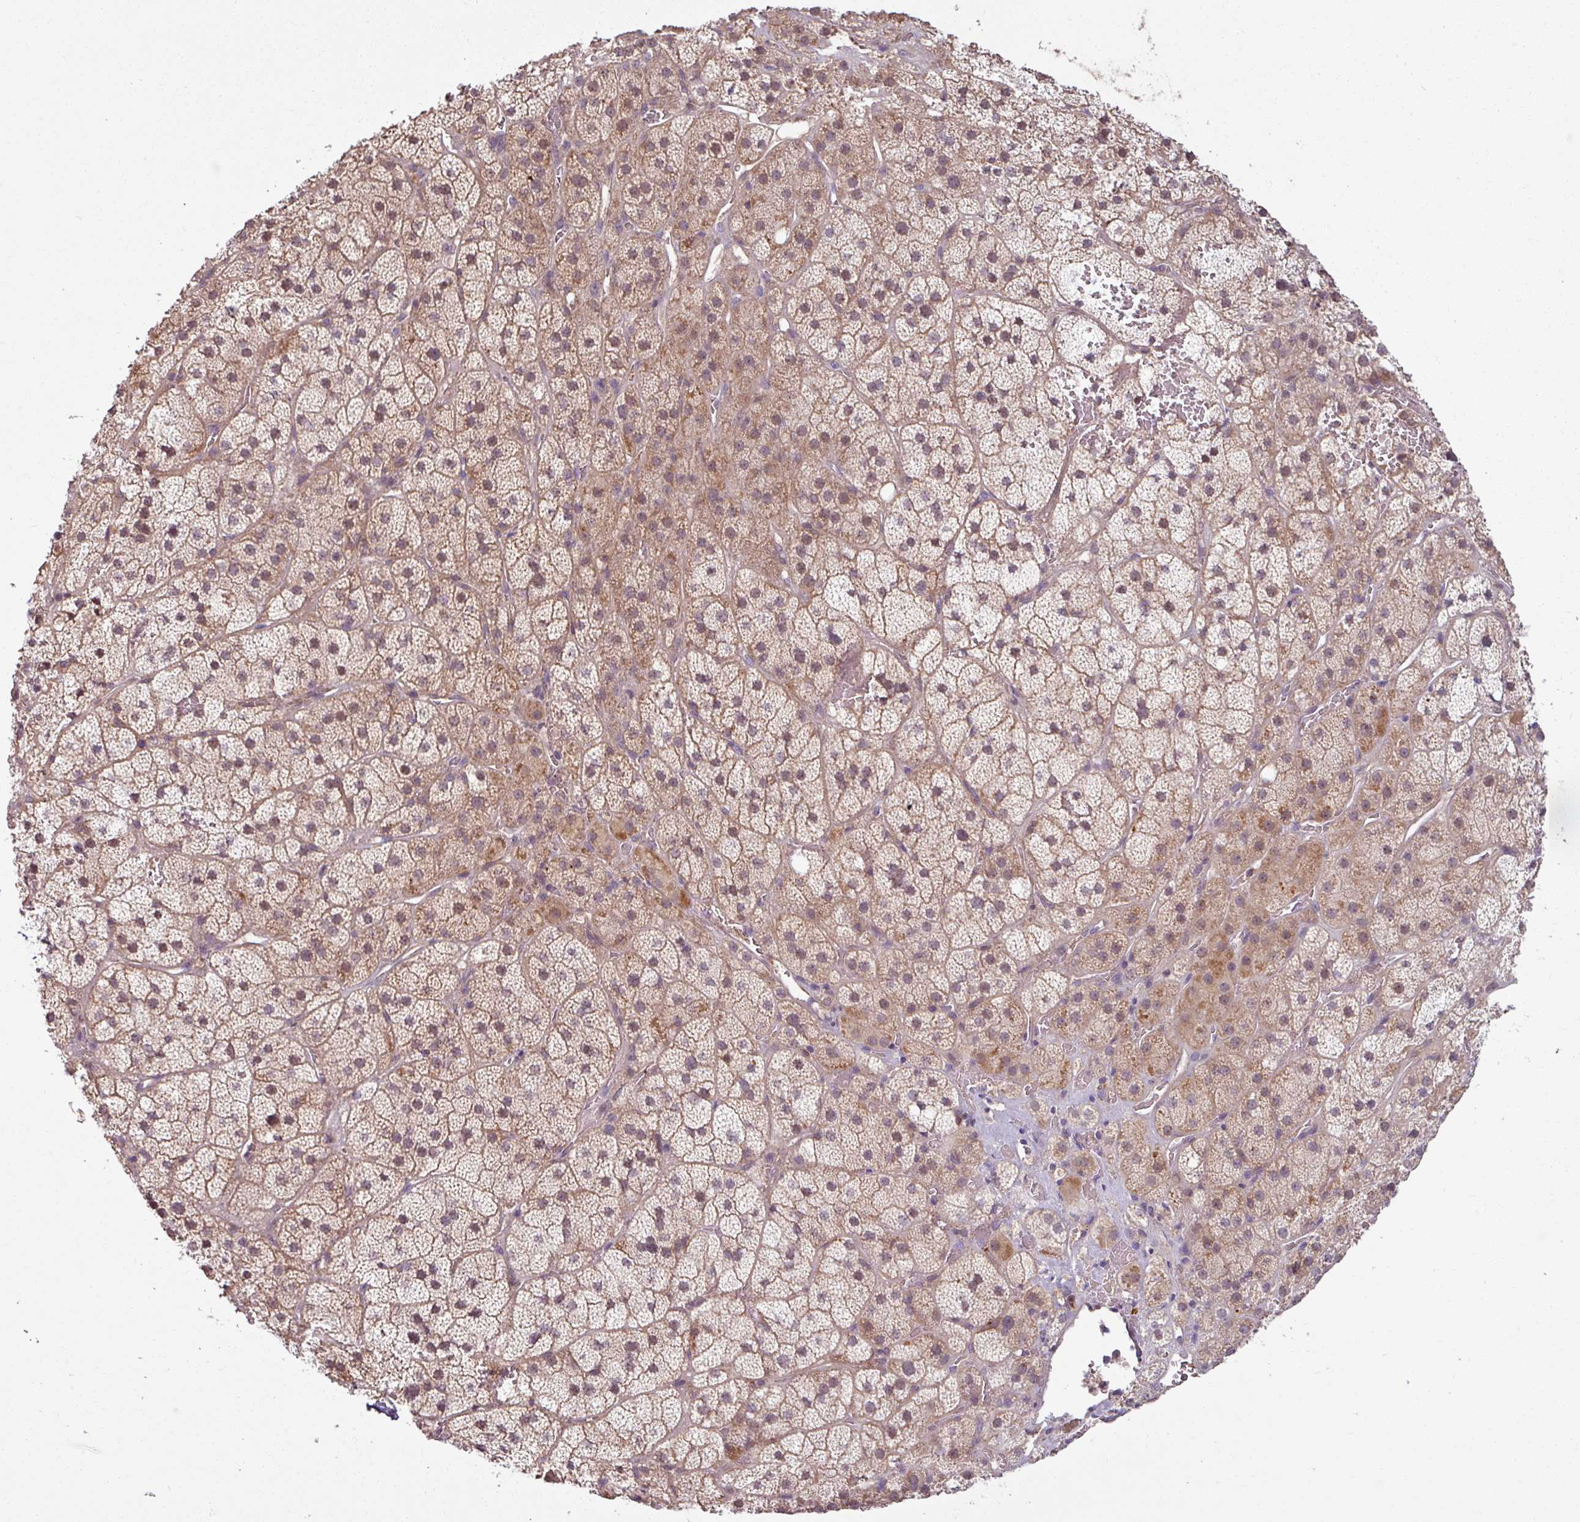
{"staining": {"intensity": "moderate", "quantity": "25%-75%", "location": "cytoplasmic/membranous,nuclear"}, "tissue": "adrenal gland", "cell_type": "Glandular cells", "image_type": "normal", "snomed": [{"axis": "morphology", "description": "Normal tissue, NOS"}, {"axis": "topography", "description": "Adrenal gland"}], "caption": "Immunohistochemistry micrograph of normal adrenal gland: adrenal gland stained using immunohistochemistry shows medium levels of moderate protein expression localized specifically in the cytoplasmic/membranous,nuclear of glandular cells, appearing as a cytoplasmic/membranous,nuclear brown color.", "gene": "TUSC3", "patient": {"sex": "male", "age": 57}}